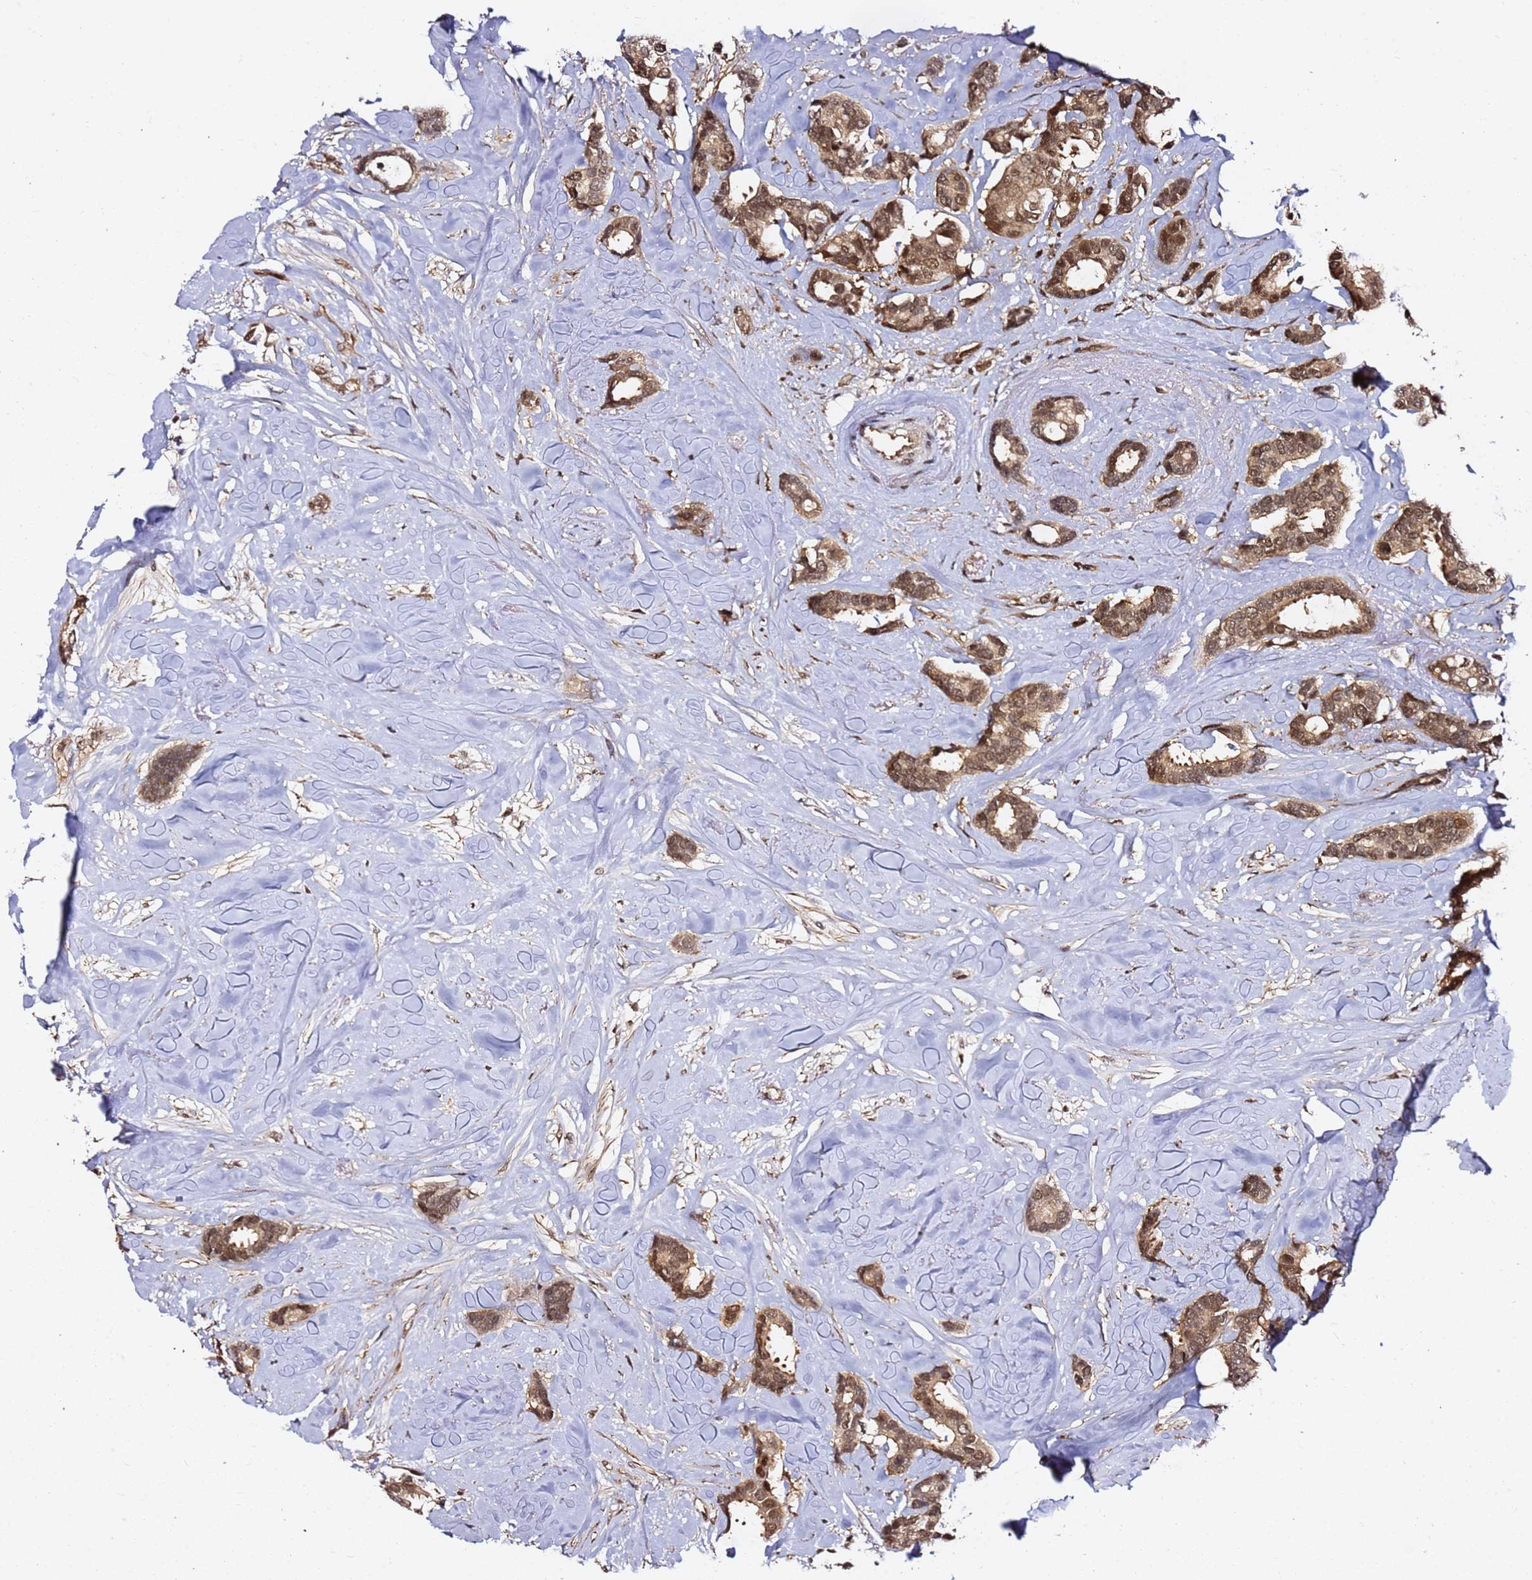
{"staining": {"intensity": "moderate", "quantity": ">75%", "location": "cytoplasmic/membranous,nuclear"}, "tissue": "breast cancer", "cell_type": "Tumor cells", "image_type": "cancer", "snomed": [{"axis": "morphology", "description": "Duct carcinoma"}, {"axis": "topography", "description": "Breast"}], "caption": "Human breast cancer (intraductal carcinoma) stained for a protein (brown) exhibits moderate cytoplasmic/membranous and nuclear positive positivity in approximately >75% of tumor cells.", "gene": "RGS18", "patient": {"sex": "female", "age": 87}}